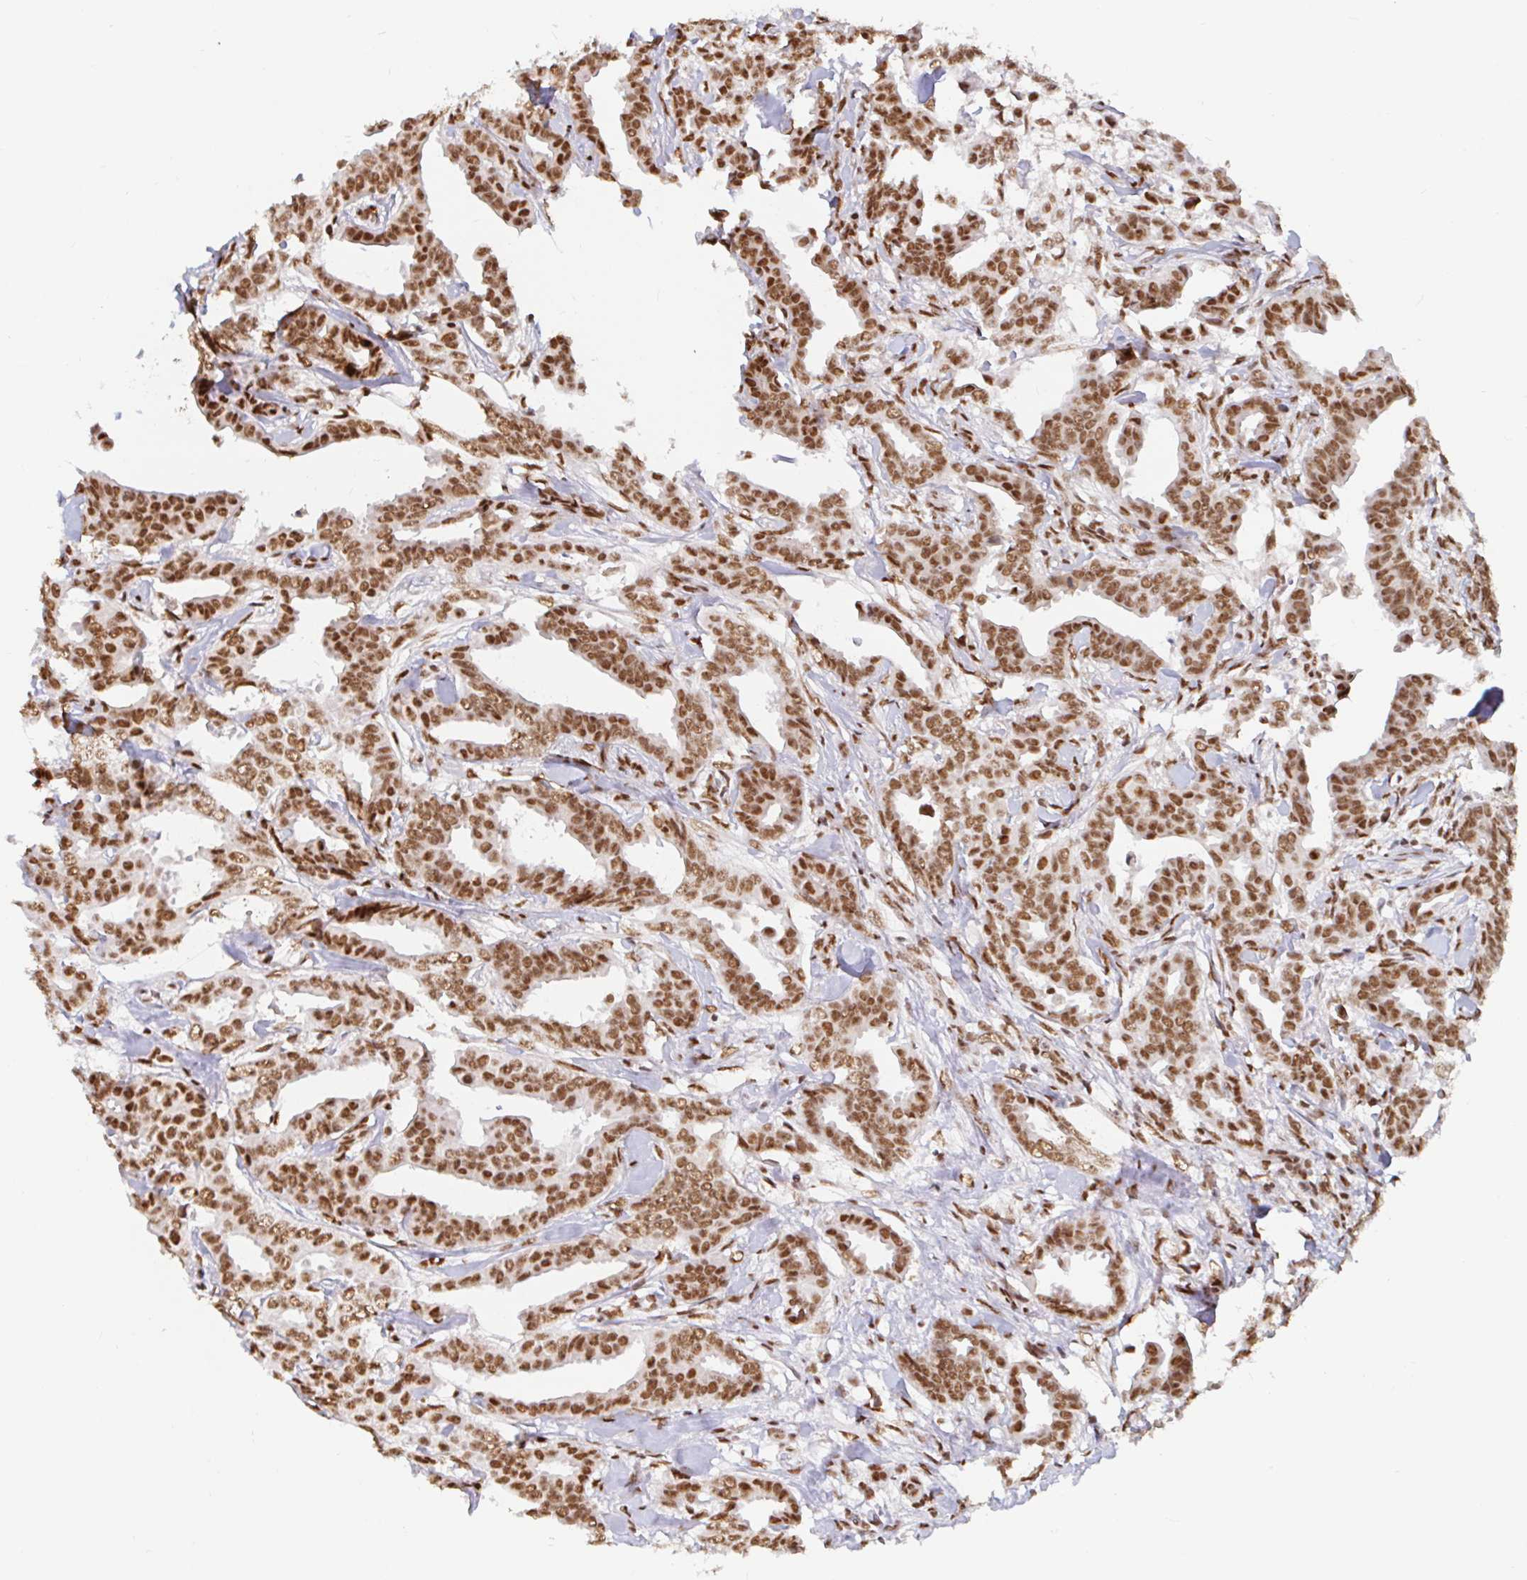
{"staining": {"intensity": "strong", "quantity": ">75%", "location": "nuclear"}, "tissue": "breast cancer", "cell_type": "Tumor cells", "image_type": "cancer", "snomed": [{"axis": "morphology", "description": "Duct carcinoma"}, {"axis": "topography", "description": "Breast"}], "caption": "Breast intraductal carcinoma was stained to show a protein in brown. There is high levels of strong nuclear staining in about >75% of tumor cells.", "gene": "RBMX", "patient": {"sex": "female", "age": 45}}